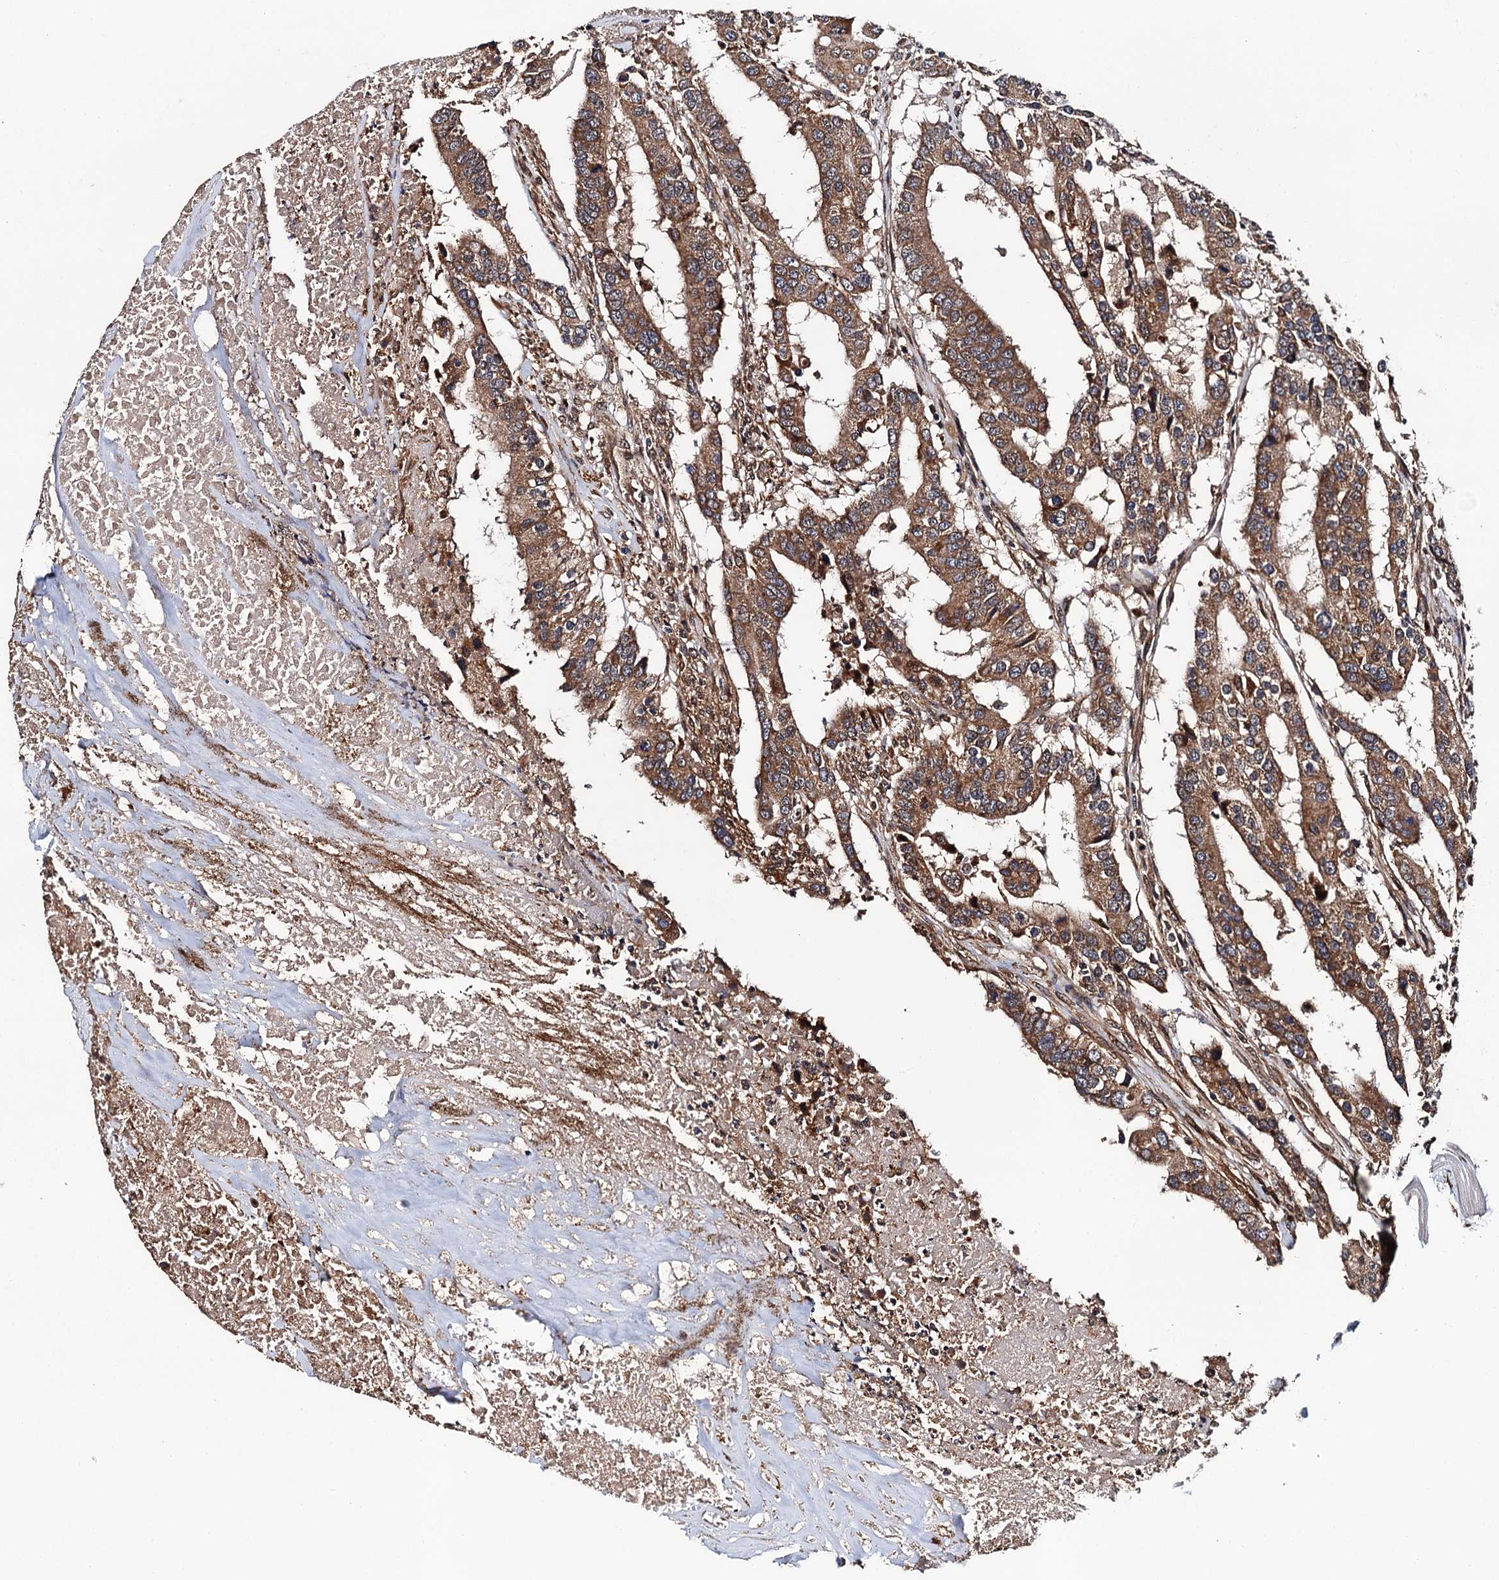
{"staining": {"intensity": "moderate", "quantity": ">75%", "location": "cytoplasmic/membranous"}, "tissue": "colorectal cancer", "cell_type": "Tumor cells", "image_type": "cancer", "snomed": [{"axis": "morphology", "description": "Adenocarcinoma, NOS"}, {"axis": "topography", "description": "Colon"}], "caption": "Immunohistochemistry image of neoplastic tissue: human colorectal cancer stained using IHC exhibits medium levels of moderate protein expression localized specifically in the cytoplasmic/membranous of tumor cells, appearing as a cytoplasmic/membranous brown color.", "gene": "MIER2", "patient": {"sex": "male", "age": 77}}